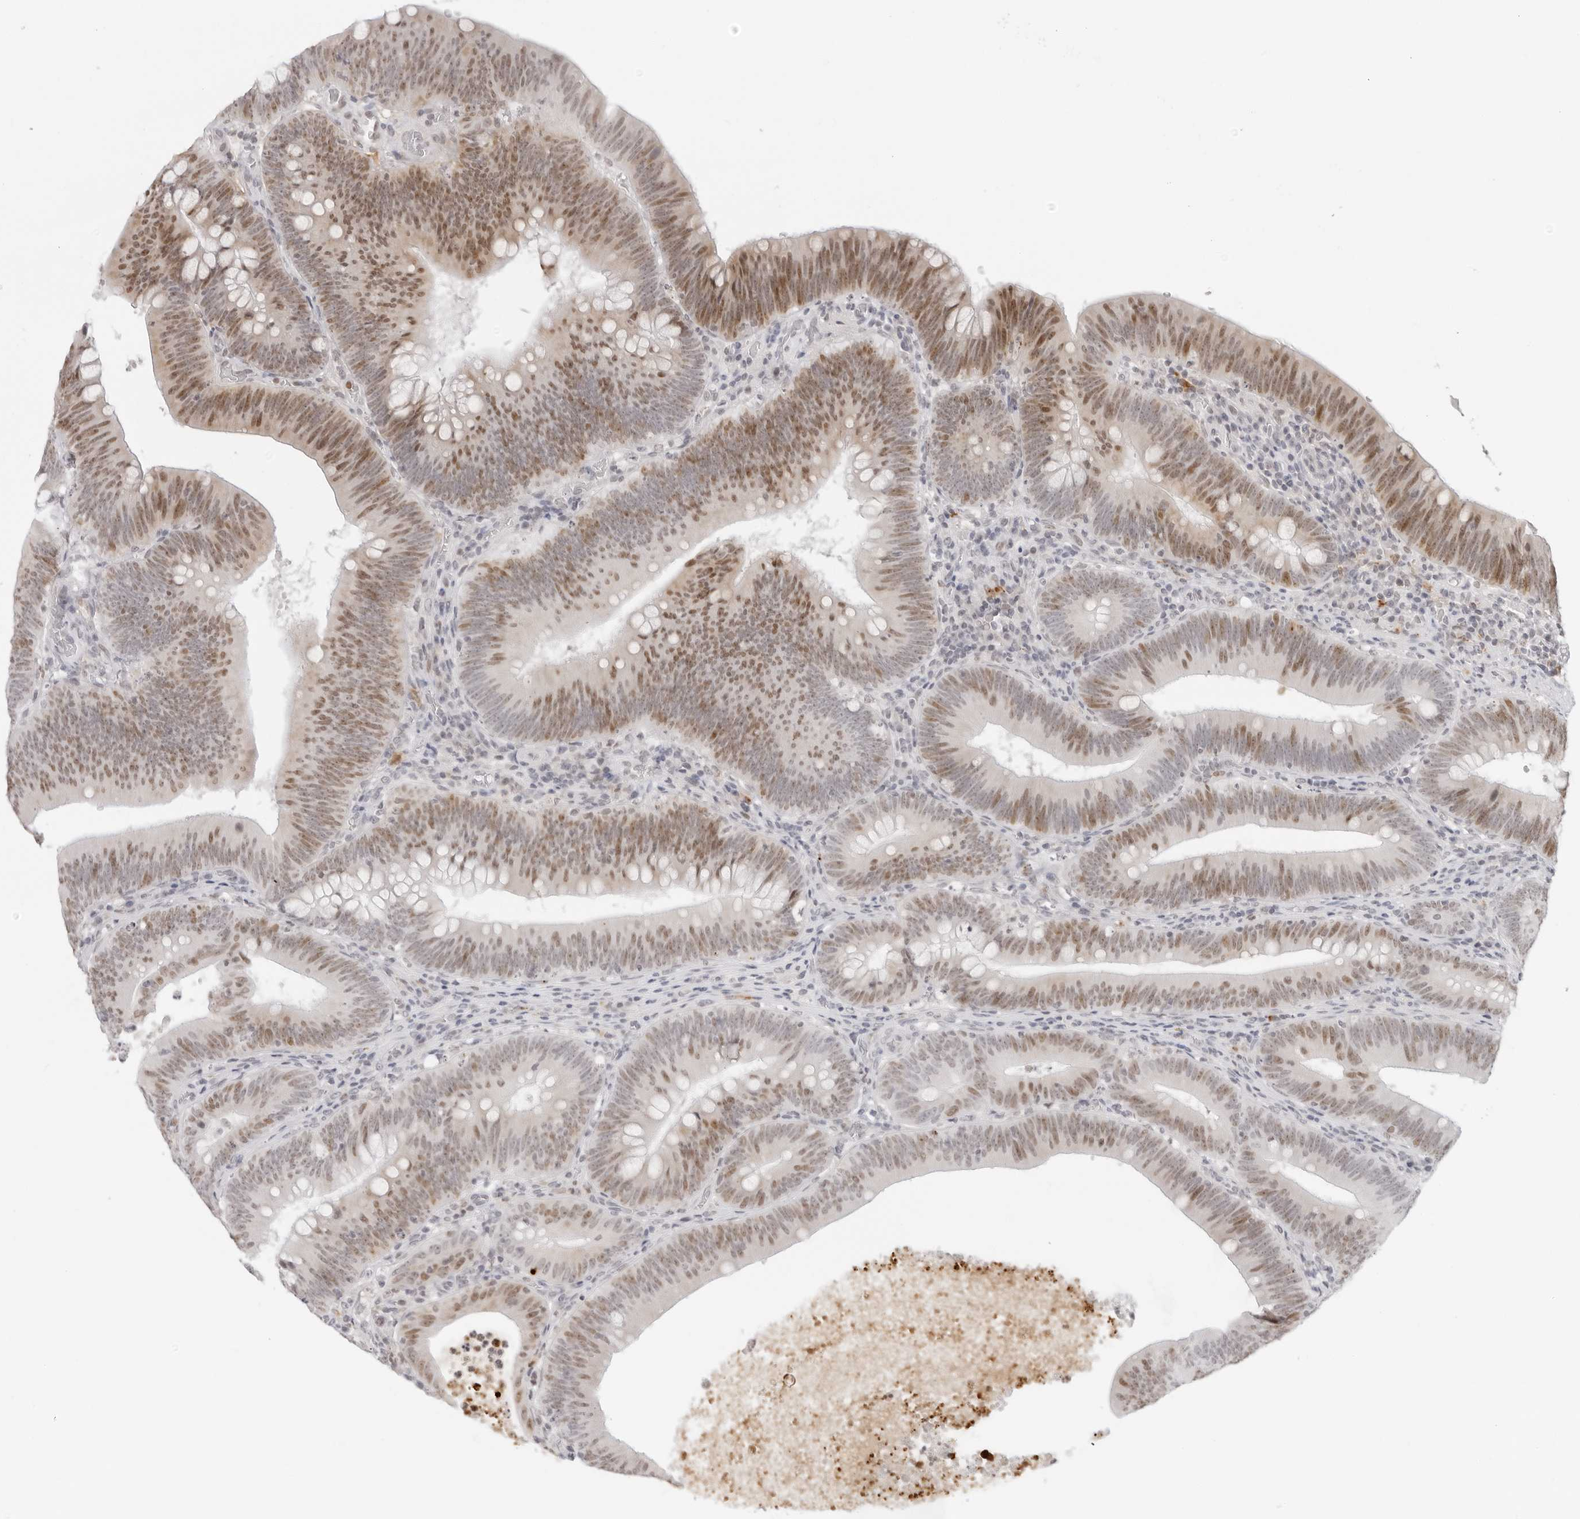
{"staining": {"intensity": "moderate", "quantity": ">75%", "location": "nuclear"}, "tissue": "colorectal cancer", "cell_type": "Tumor cells", "image_type": "cancer", "snomed": [{"axis": "morphology", "description": "Normal tissue, NOS"}, {"axis": "topography", "description": "Colon"}], "caption": "IHC histopathology image of colorectal cancer stained for a protein (brown), which reveals medium levels of moderate nuclear positivity in about >75% of tumor cells.", "gene": "MSH6", "patient": {"sex": "female", "age": 82}}